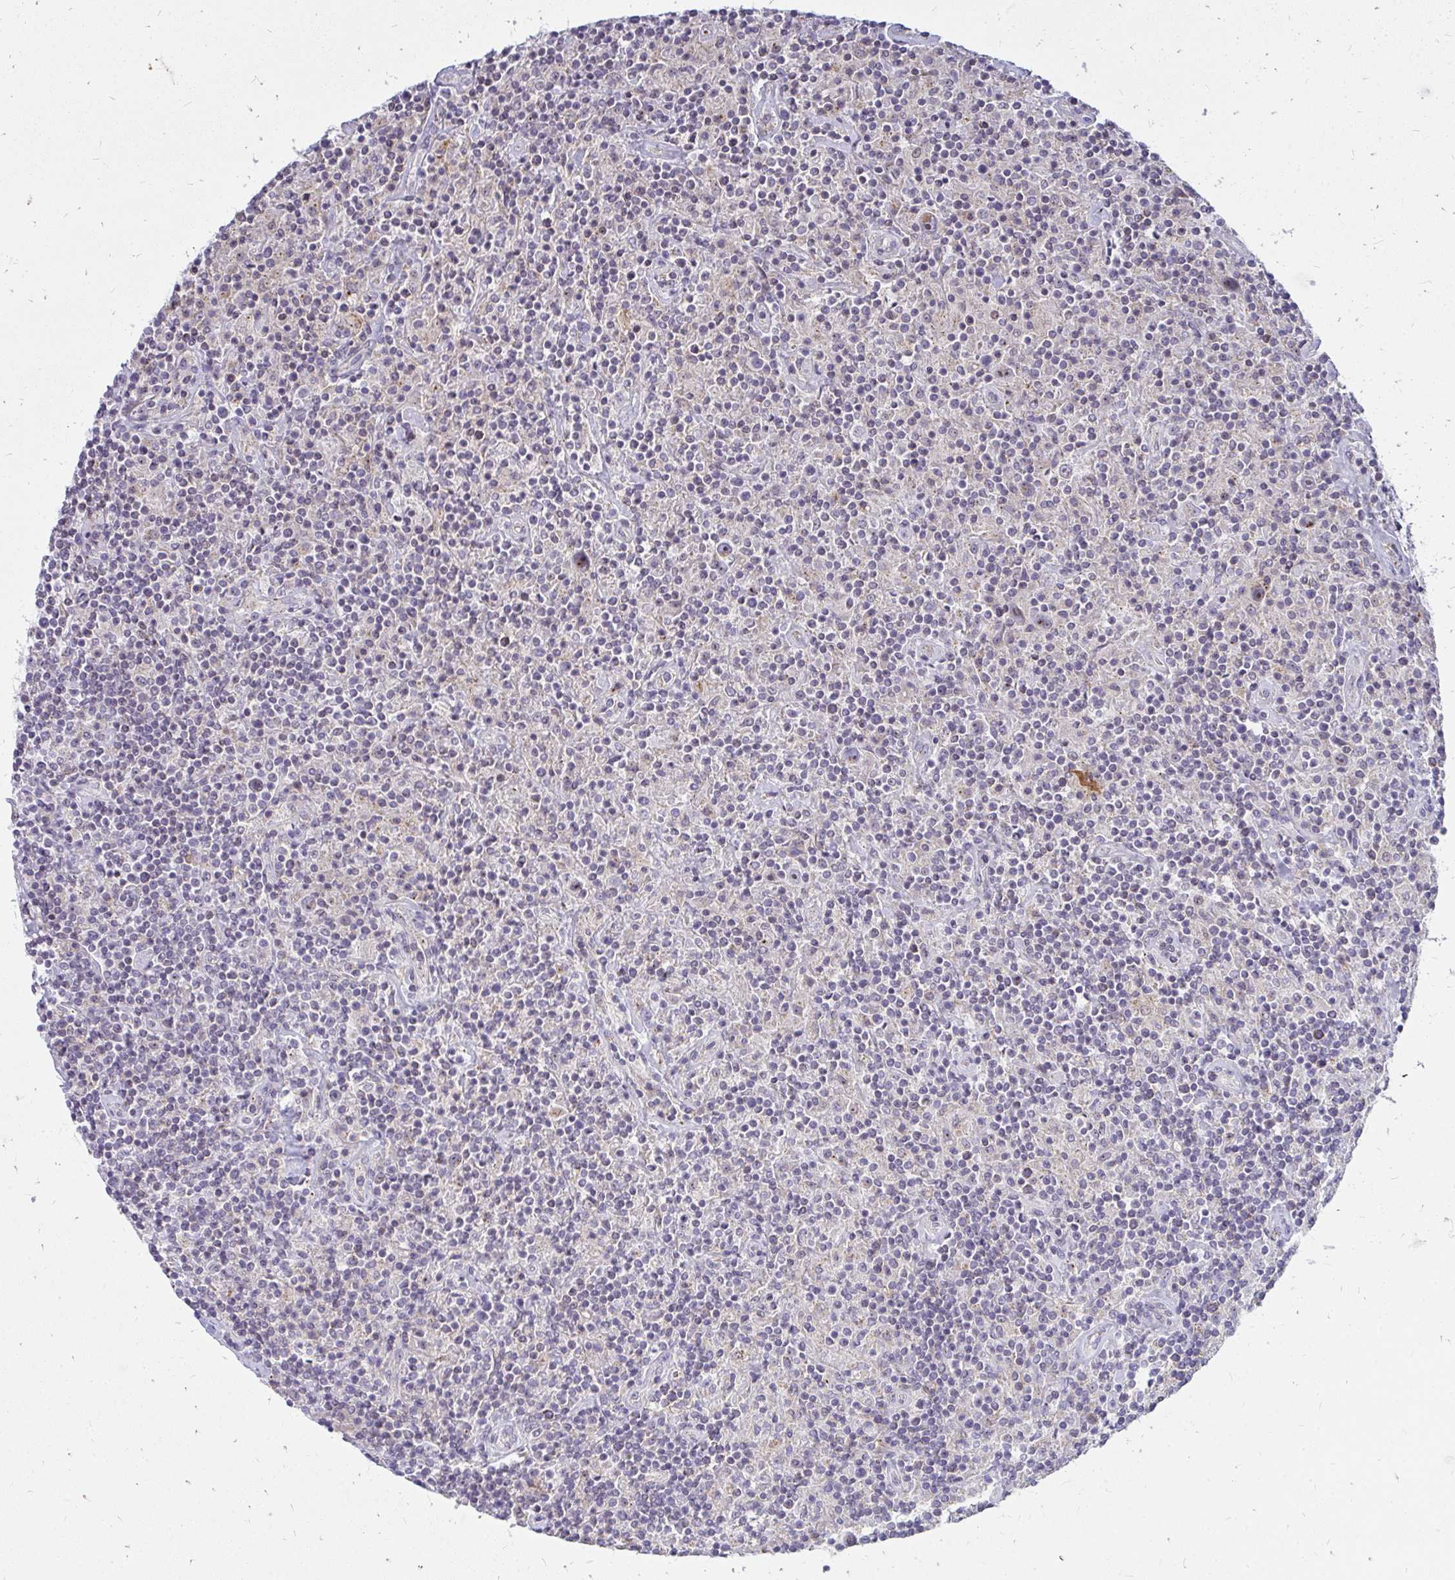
{"staining": {"intensity": "negative", "quantity": "none", "location": "none"}, "tissue": "lymphoma", "cell_type": "Tumor cells", "image_type": "cancer", "snomed": [{"axis": "morphology", "description": "Hodgkin's disease, NOS"}, {"axis": "topography", "description": "Lymph node"}], "caption": "High magnification brightfield microscopy of lymphoma stained with DAB (3,3'-diaminobenzidine) (brown) and counterstained with hematoxylin (blue): tumor cells show no significant staining. (DAB (3,3'-diaminobenzidine) immunohistochemistry, high magnification).", "gene": "FAM9A", "patient": {"sex": "male", "age": 70}}